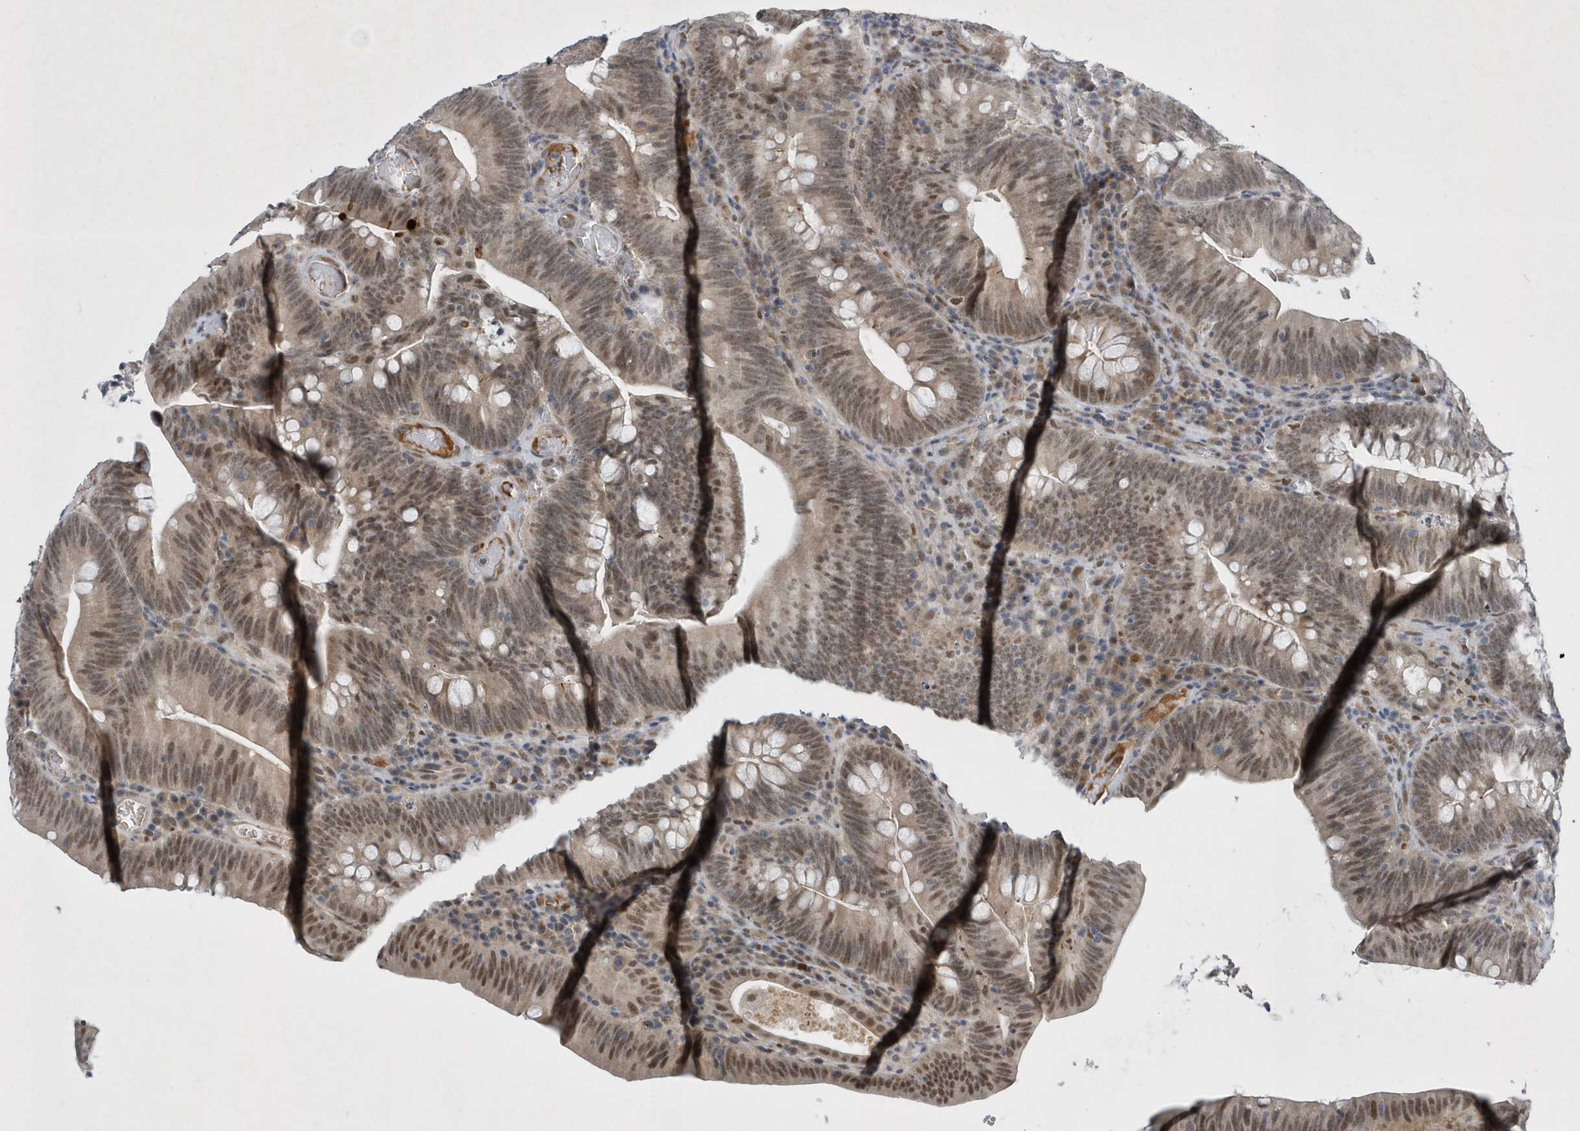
{"staining": {"intensity": "moderate", "quantity": ">75%", "location": "nuclear"}, "tissue": "colorectal cancer", "cell_type": "Tumor cells", "image_type": "cancer", "snomed": [{"axis": "morphology", "description": "Normal tissue, NOS"}, {"axis": "topography", "description": "Colon"}], "caption": "Tumor cells exhibit medium levels of moderate nuclear positivity in about >75% of cells in colorectal cancer.", "gene": "FAM217A", "patient": {"sex": "female", "age": 82}}